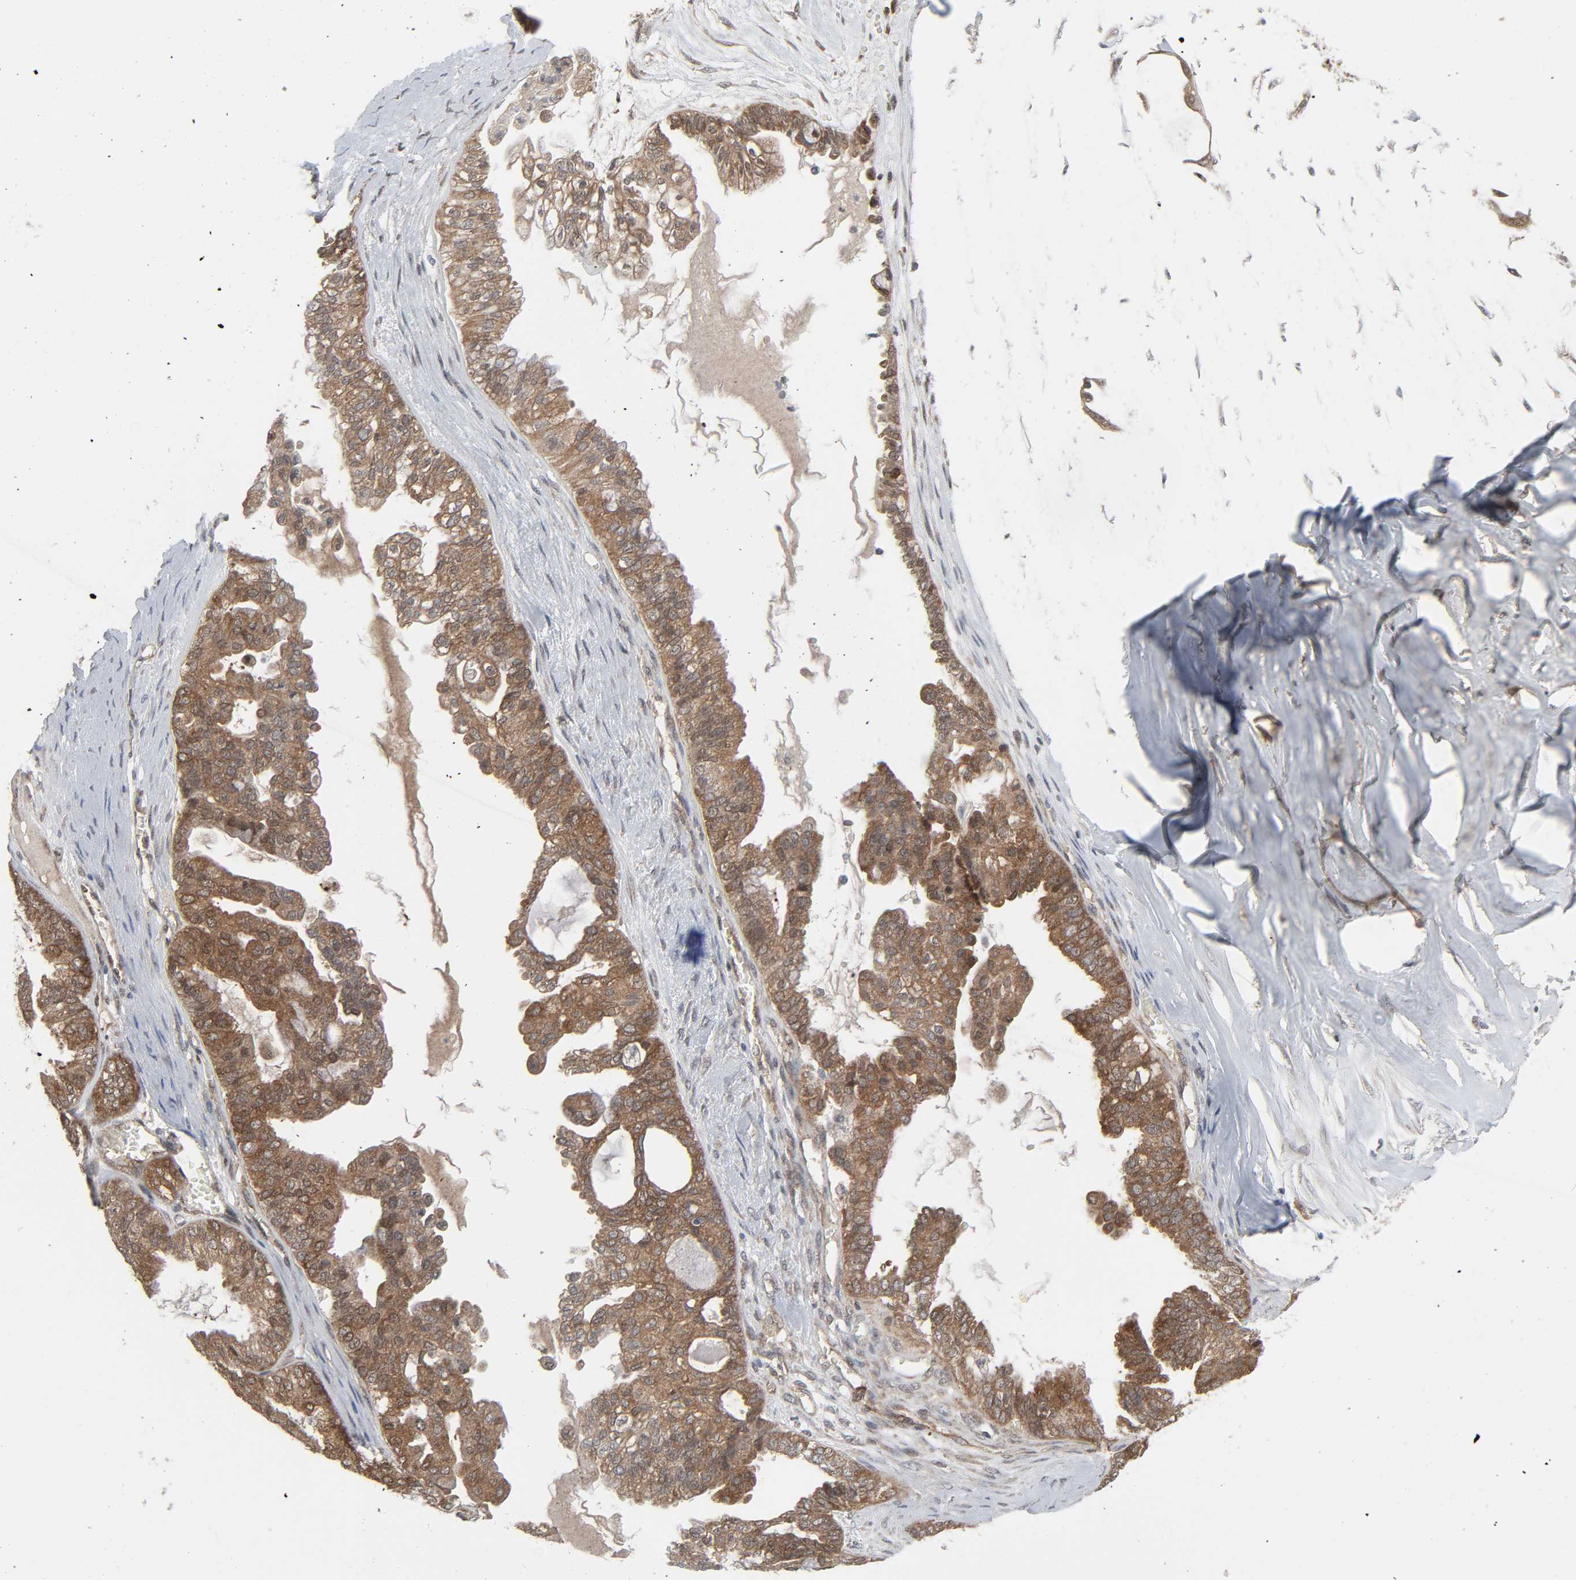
{"staining": {"intensity": "moderate", "quantity": ">75%", "location": "cytoplasmic/membranous"}, "tissue": "ovarian cancer", "cell_type": "Tumor cells", "image_type": "cancer", "snomed": [{"axis": "morphology", "description": "Carcinoma, NOS"}, {"axis": "morphology", "description": "Carcinoma, endometroid"}, {"axis": "topography", "description": "Ovary"}], "caption": "Approximately >75% of tumor cells in carcinoma (ovarian) exhibit moderate cytoplasmic/membranous protein staining as visualized by brown immunohistochemical staining.", "gene": "GSK3A", "patient": {"sex": "female", "age": 50}}